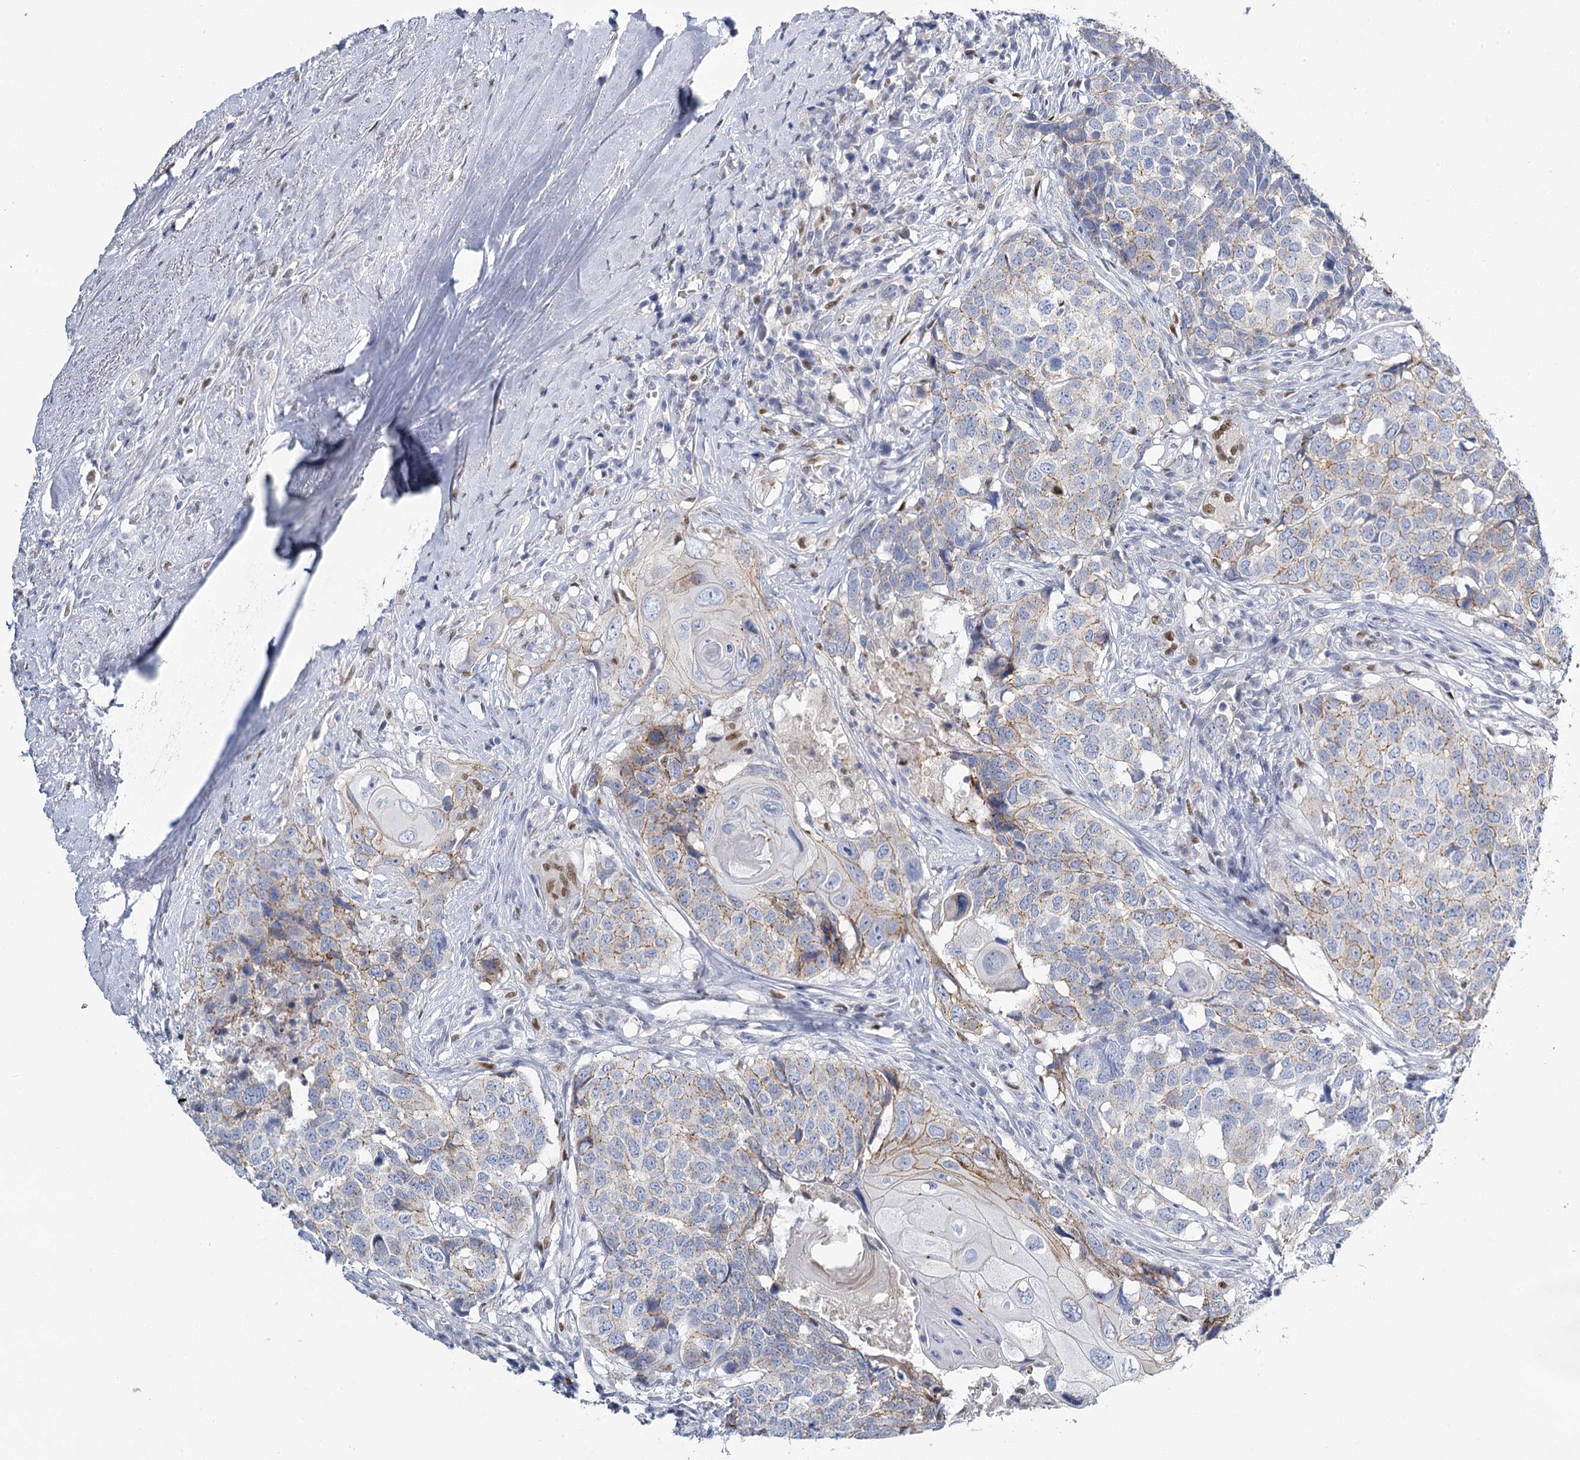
{"staining": {"intensity": "weak", "quantity": "25%-75%", "location": "cytoplasmic/membranous"}, "tissue": "head and neck cancer", "cell_type": "Tumor cells", "image_type": "cancer", "snomed": [{"axis": "morphology", "description": "Squamous cell carcinoma, NOS"}, {"axis": "topography", "description": "Head-Neck"}], "caption": "Protein expression analysis of human head and neck squamous cell carcinoma reveals weak cytoplasmic/membranous expression in approximately 25%-75% of tumor cells.", "gene": "IGSF3", "patient": {"sex": "male", "age": 66}}